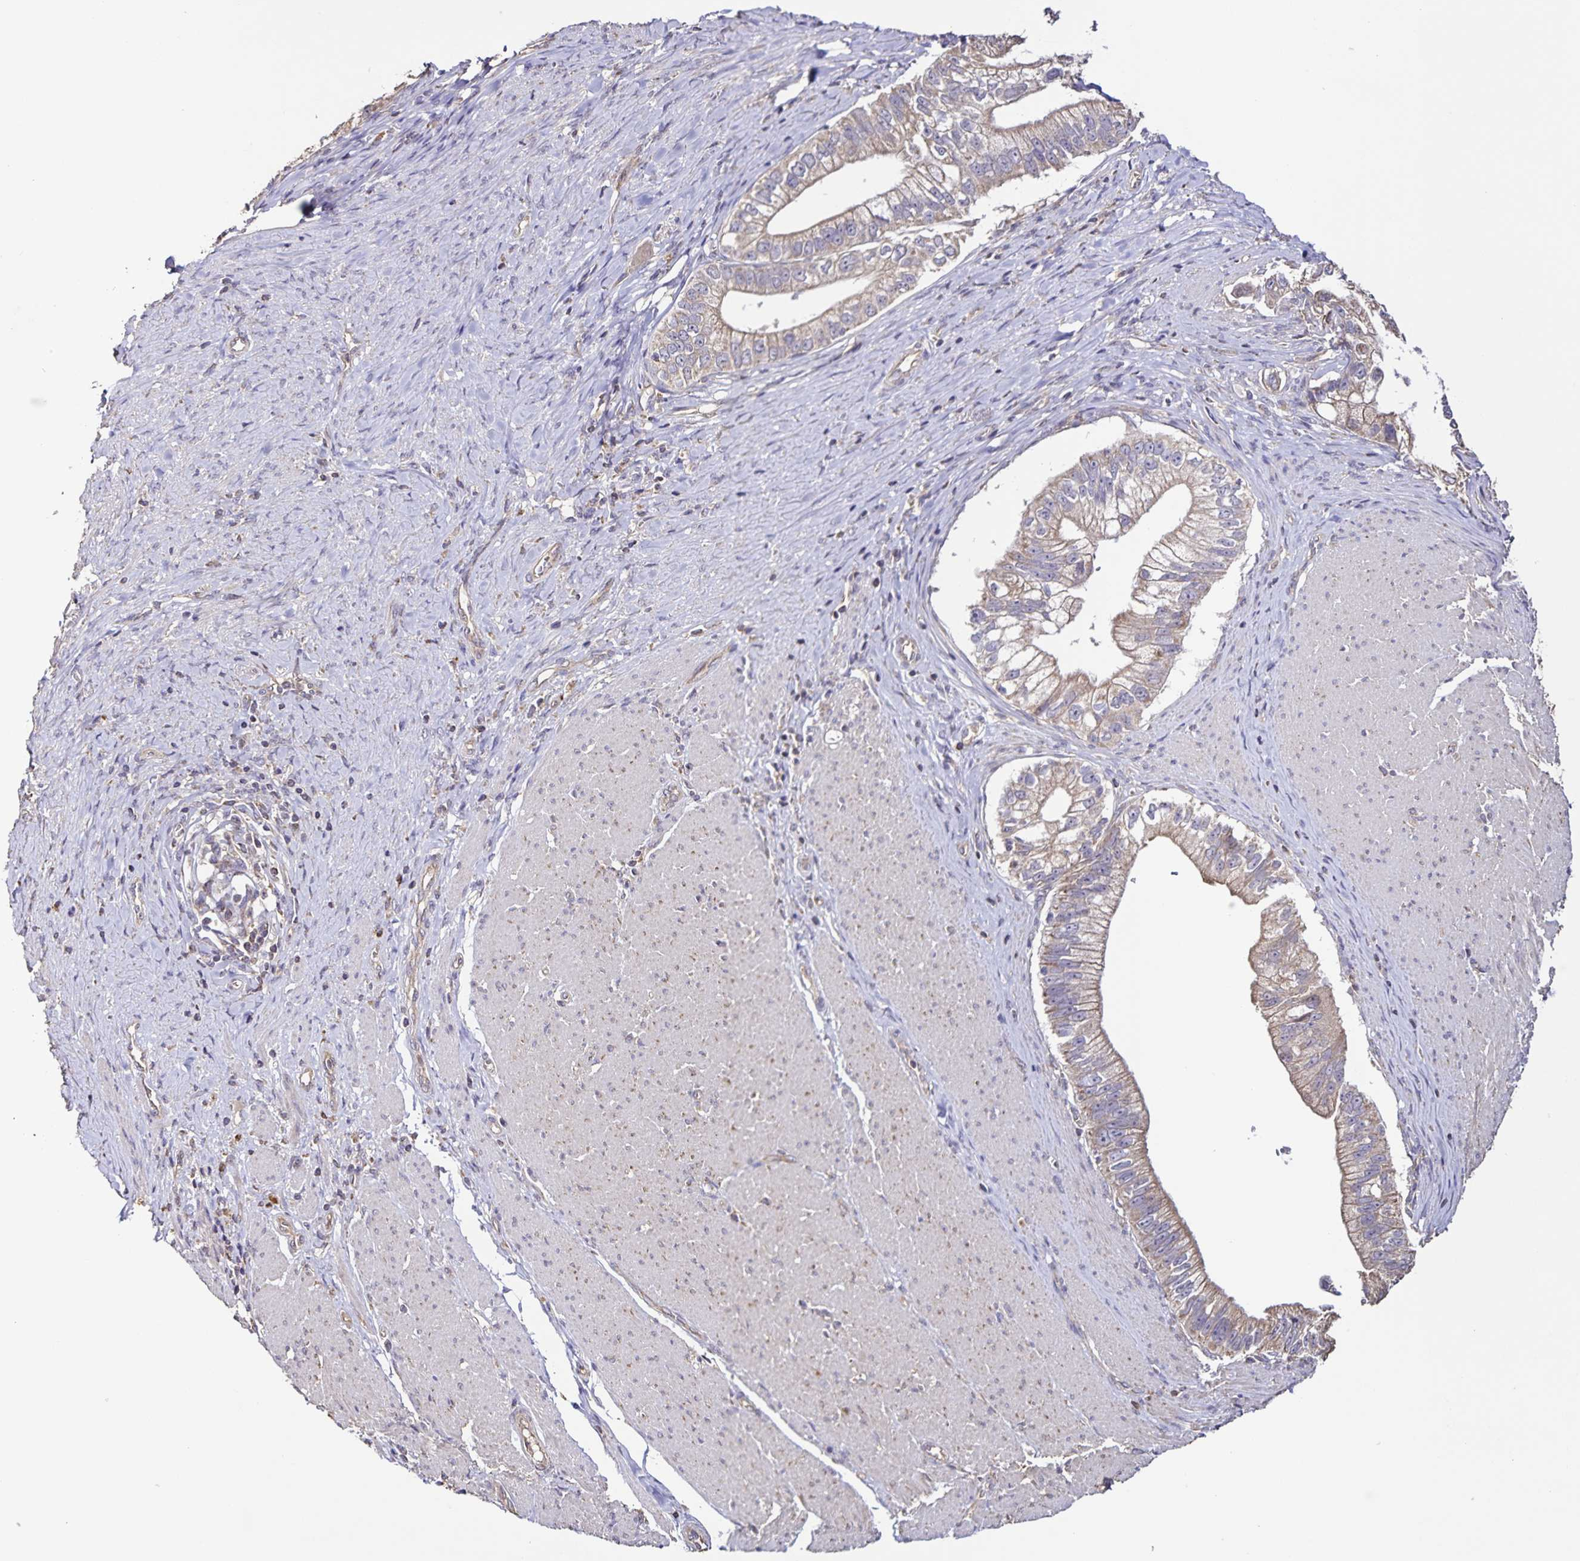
{"staining": {"intensity": "weak", "quantity": "25%-75%", "location": "cytoplasmic/membranous"}, "tissue": "pancreatic cancer", "cell_type": "Tumor cells", "image_type": "cancer", "snomed": [{"axis": "morphology", "description": "Adenocarcinoma, NOS"}, {"axis": "topography", "description": "Pancreas"}], "caption": "A histopathology image showing weak cytoplasmic/membranous expression in about 25%-75% of tumor cells in pancreatic cancer (adenocarcinoma), as visualized by brown immunohistochemical staining.", "gene": "MAN1A1", "patient": {"sex": "male", "age": 70}}